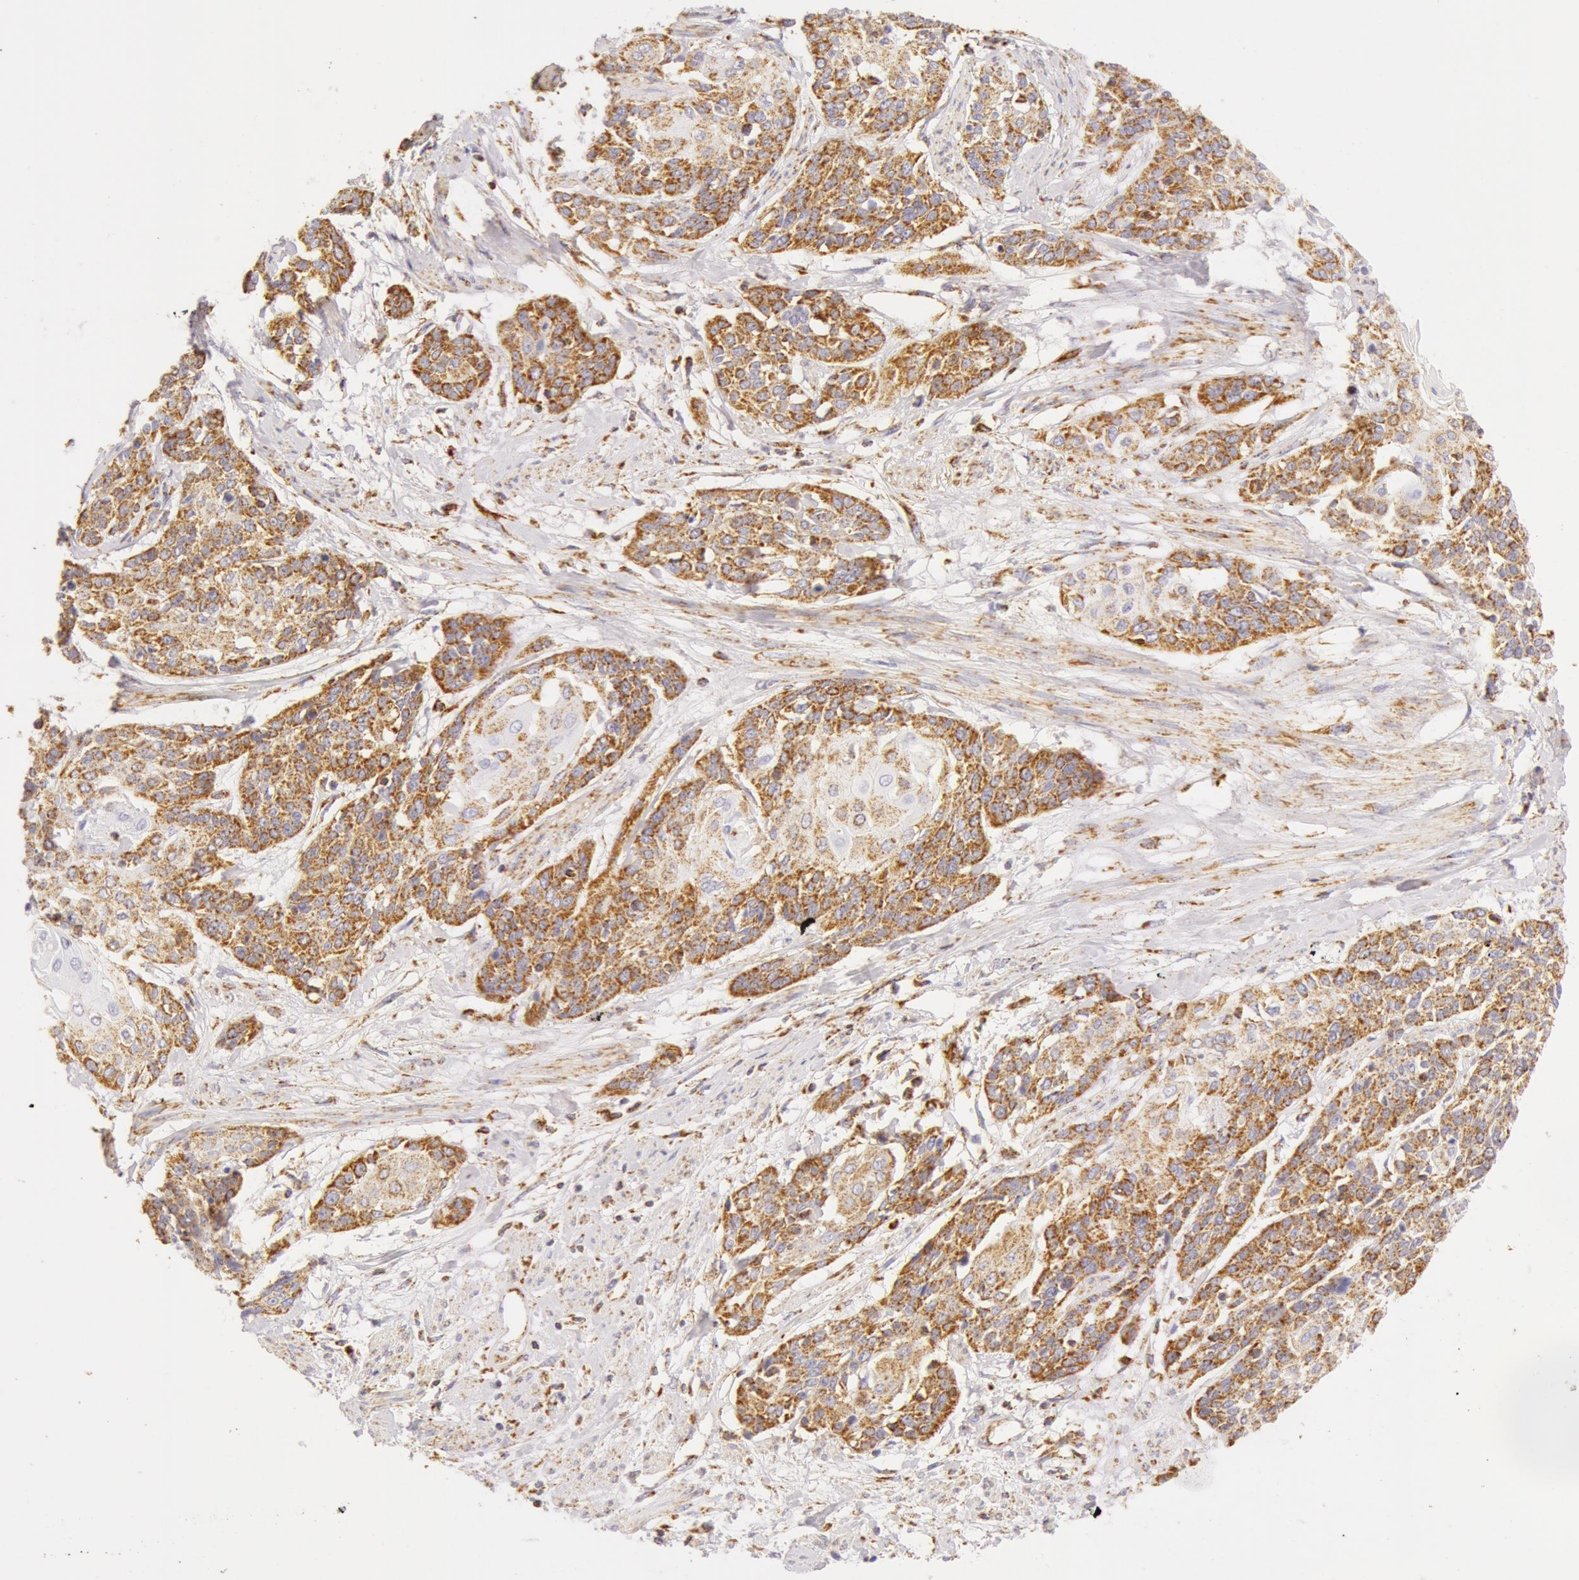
{"staining": {"intensity": "moderate", "quantity": ">75%", "location": "cytoplasmic/membranous"}, "tissue": "cervical cancer", "cell_type": "Tumor cells", "image_type": "cancer", "snomed": [{"axis": "morphology", "description": "Squamous cell carcinoma, NOS"}, {"axis": "topography", "description": "Cervix"}], "caption": "Immunohistochemistry (DAB) staining of cervical cancer (squamous cell carcinoma) shows moderate cytoplasmic/membranous protein staining in about >75% of tumor cells.", "gene": "ATP5F1B", "patient": {"sex": "female", "age": 57}}